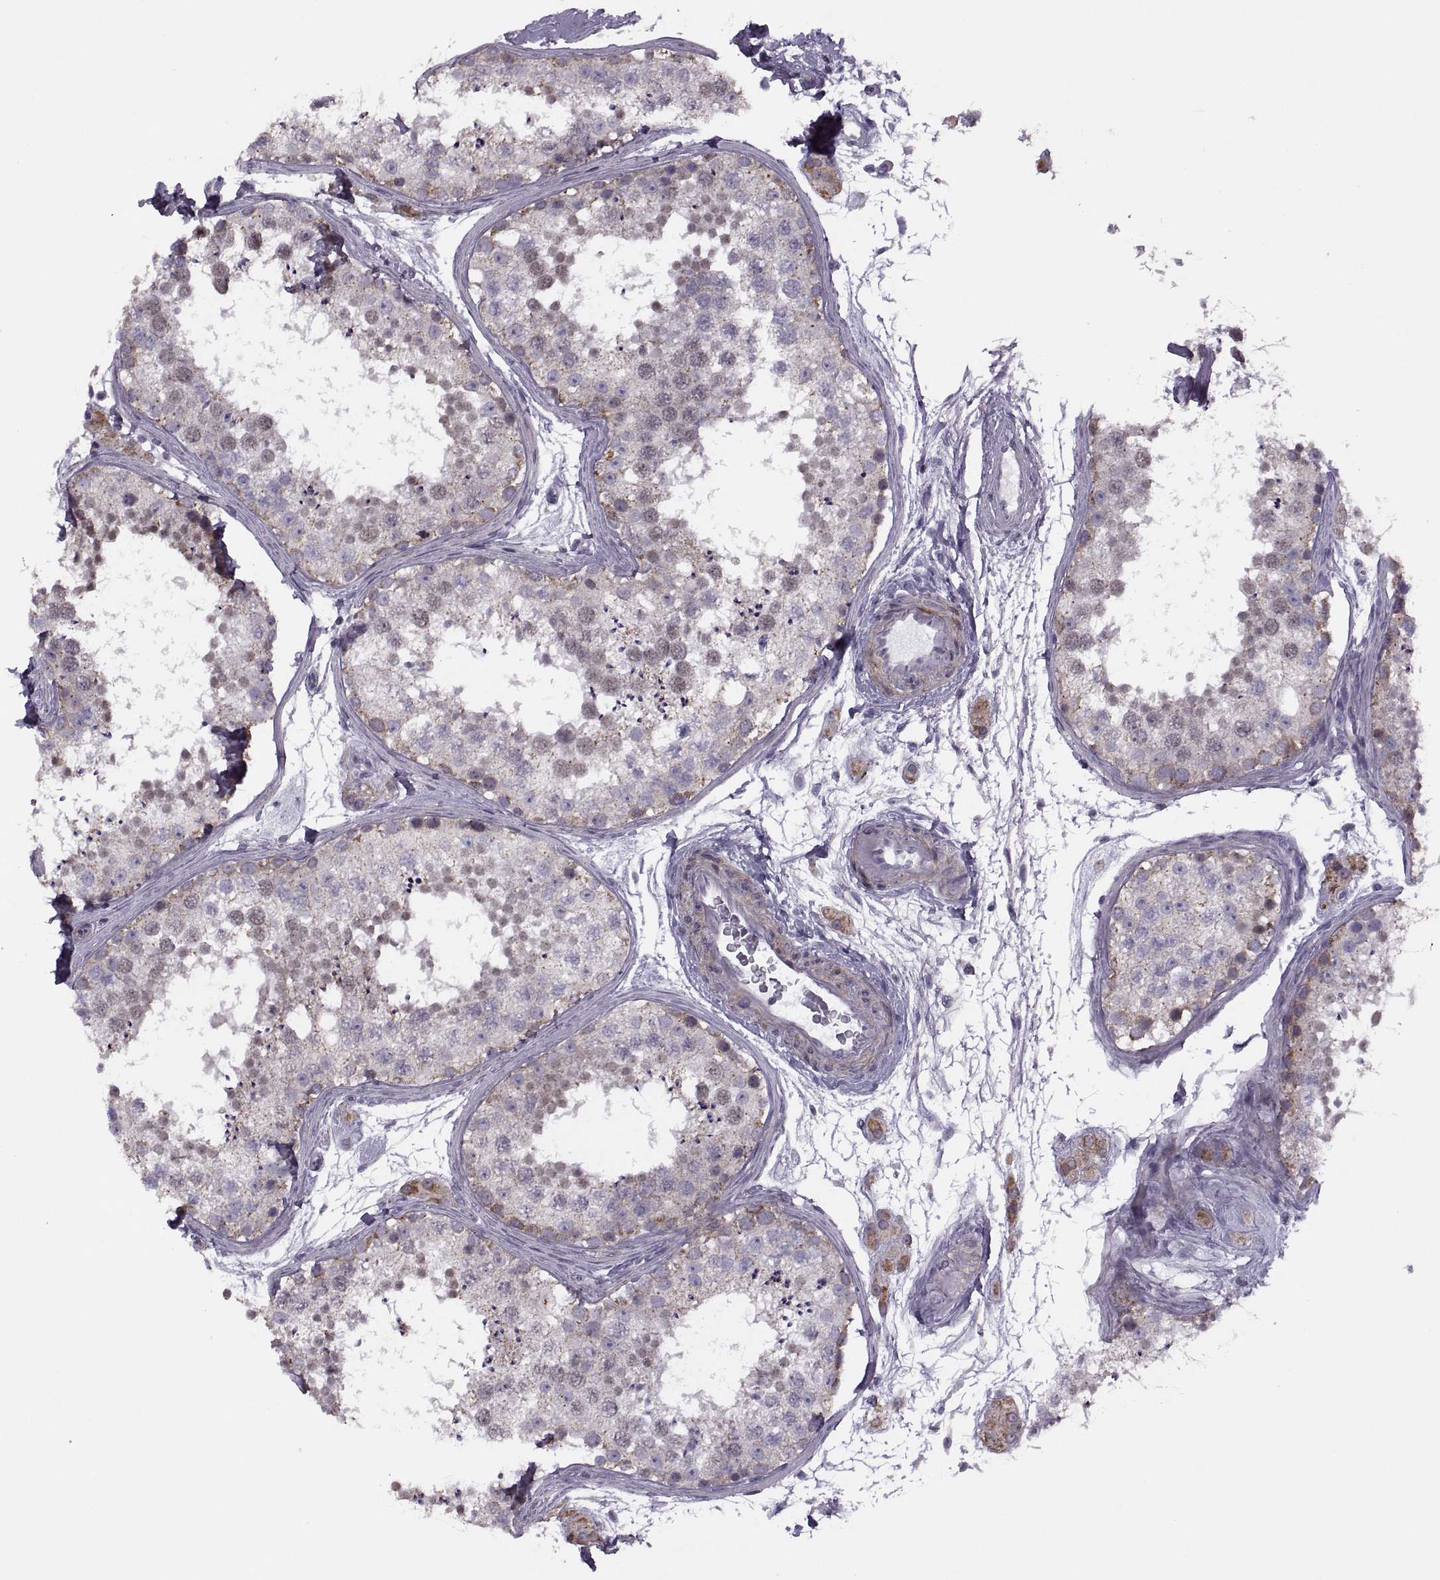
{"staining": {"intensity": "weak", "quantity": "<25%", "location": "cytoplasmic/membranous"}, "tissue": "testis", "cell_type": "Cells in seminiferous ducts", "image_type": "normal", "snomed": [{"axis": "morphology", "description": "Normal tissue, NOS"}, {"axis": "topography", "description": "Testis"}], "caption": "High power microscopy histopathology image of an IHC histopathology image of unremarkable testis, revealing no significant positivity in cells in seminiferous ducts.", "gene": "RIPK4", "patient": {"sex": "male", "age": 41}}